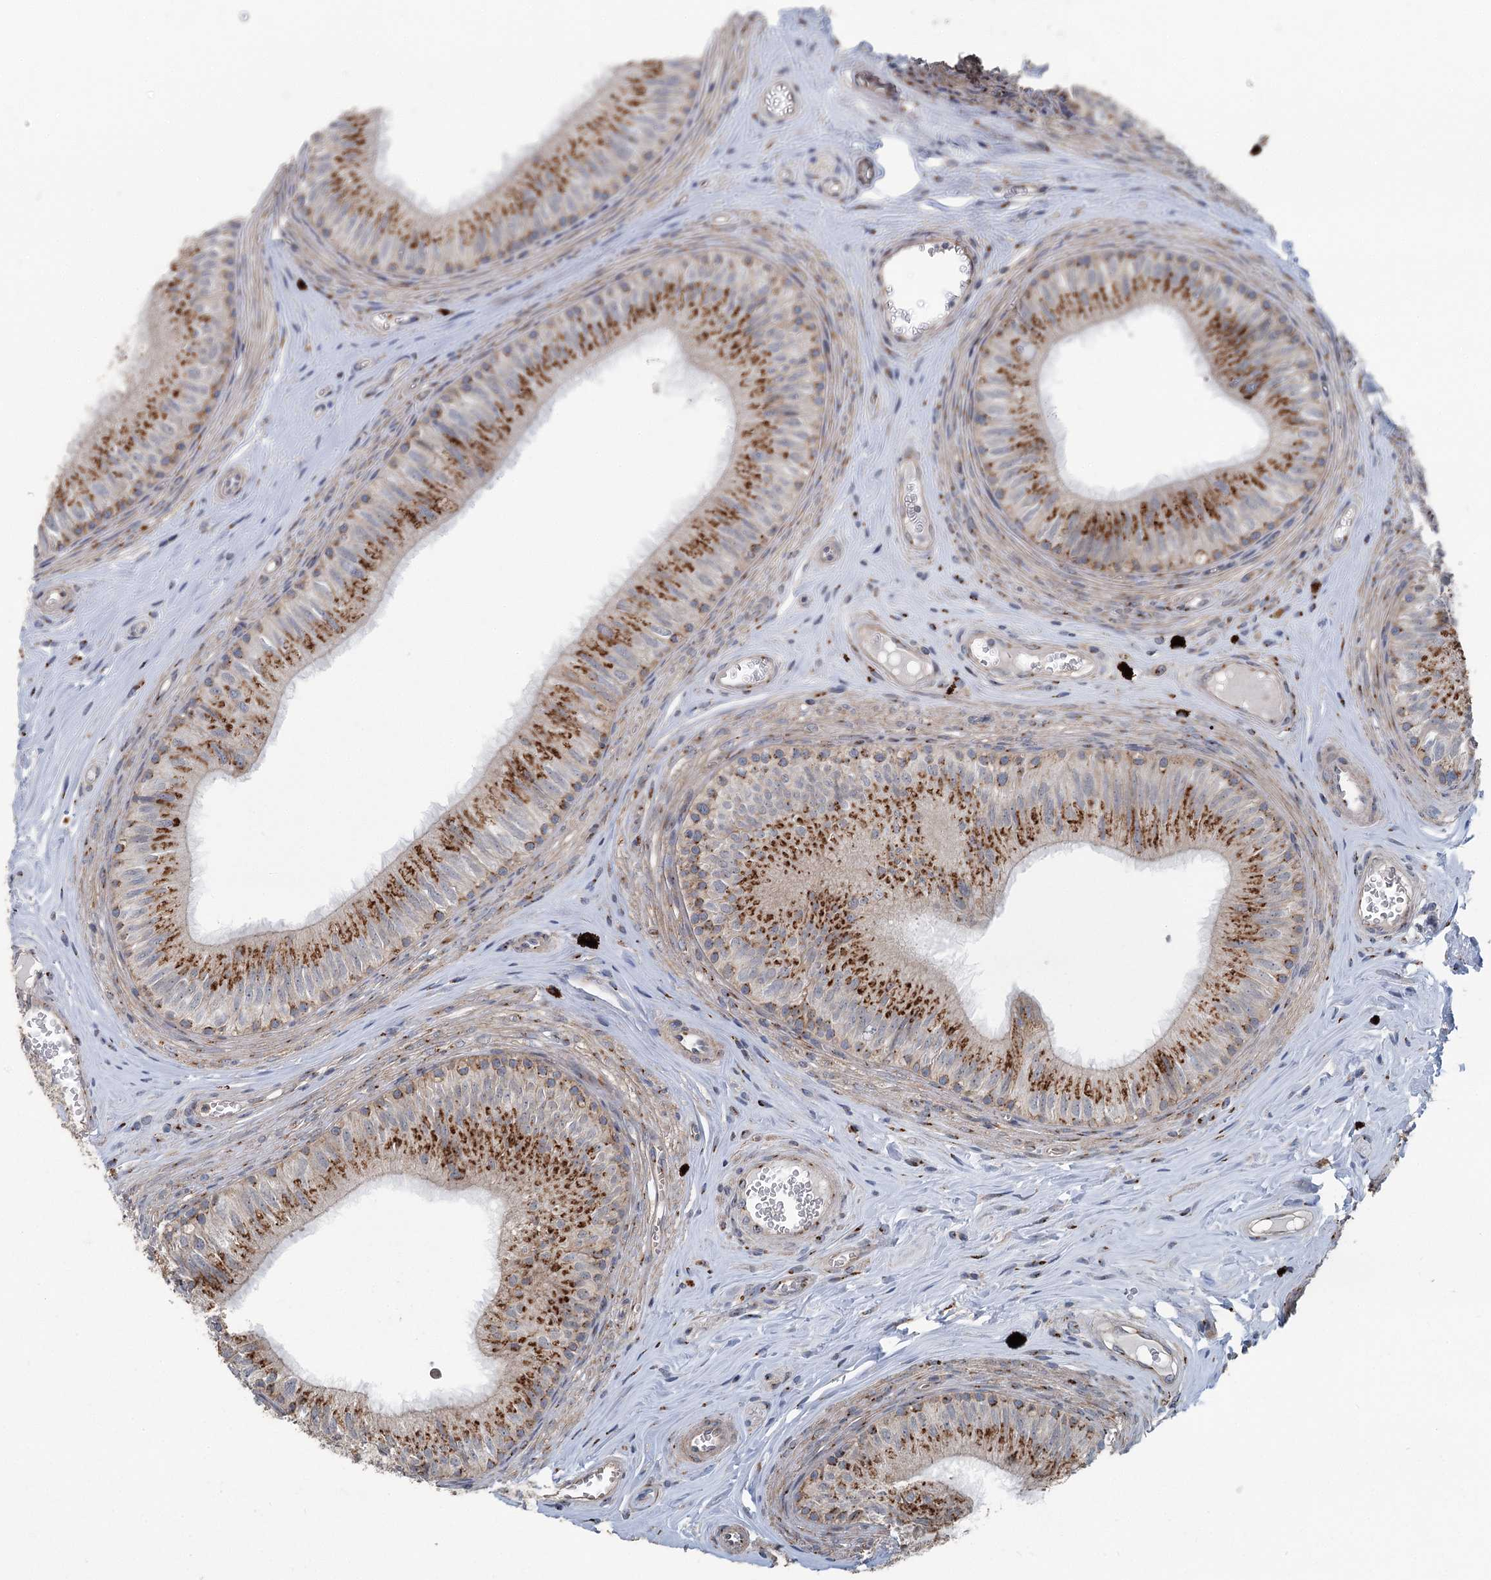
{"staining": {"intensity": "strong", "quantity": ">75%", "location": "cytoplasmic/membranous"}, "tissue": "epididymis", "cell_type": "Glandular cells", "image_type": "normal", "snomed": [{"axis": "morphology", "description": "Normal tissue, NOS"}, {"axis": "topography", "description": "Epididymis"}], "caption": "Epididymis stained with DAB immunohistochemistry (IHC) shows high levels of strong cytoplasmic/membranous expression in about >75% of glandular cells.", "gene": "ITIH5", "patient": {"sex": "male", "age": 46}}